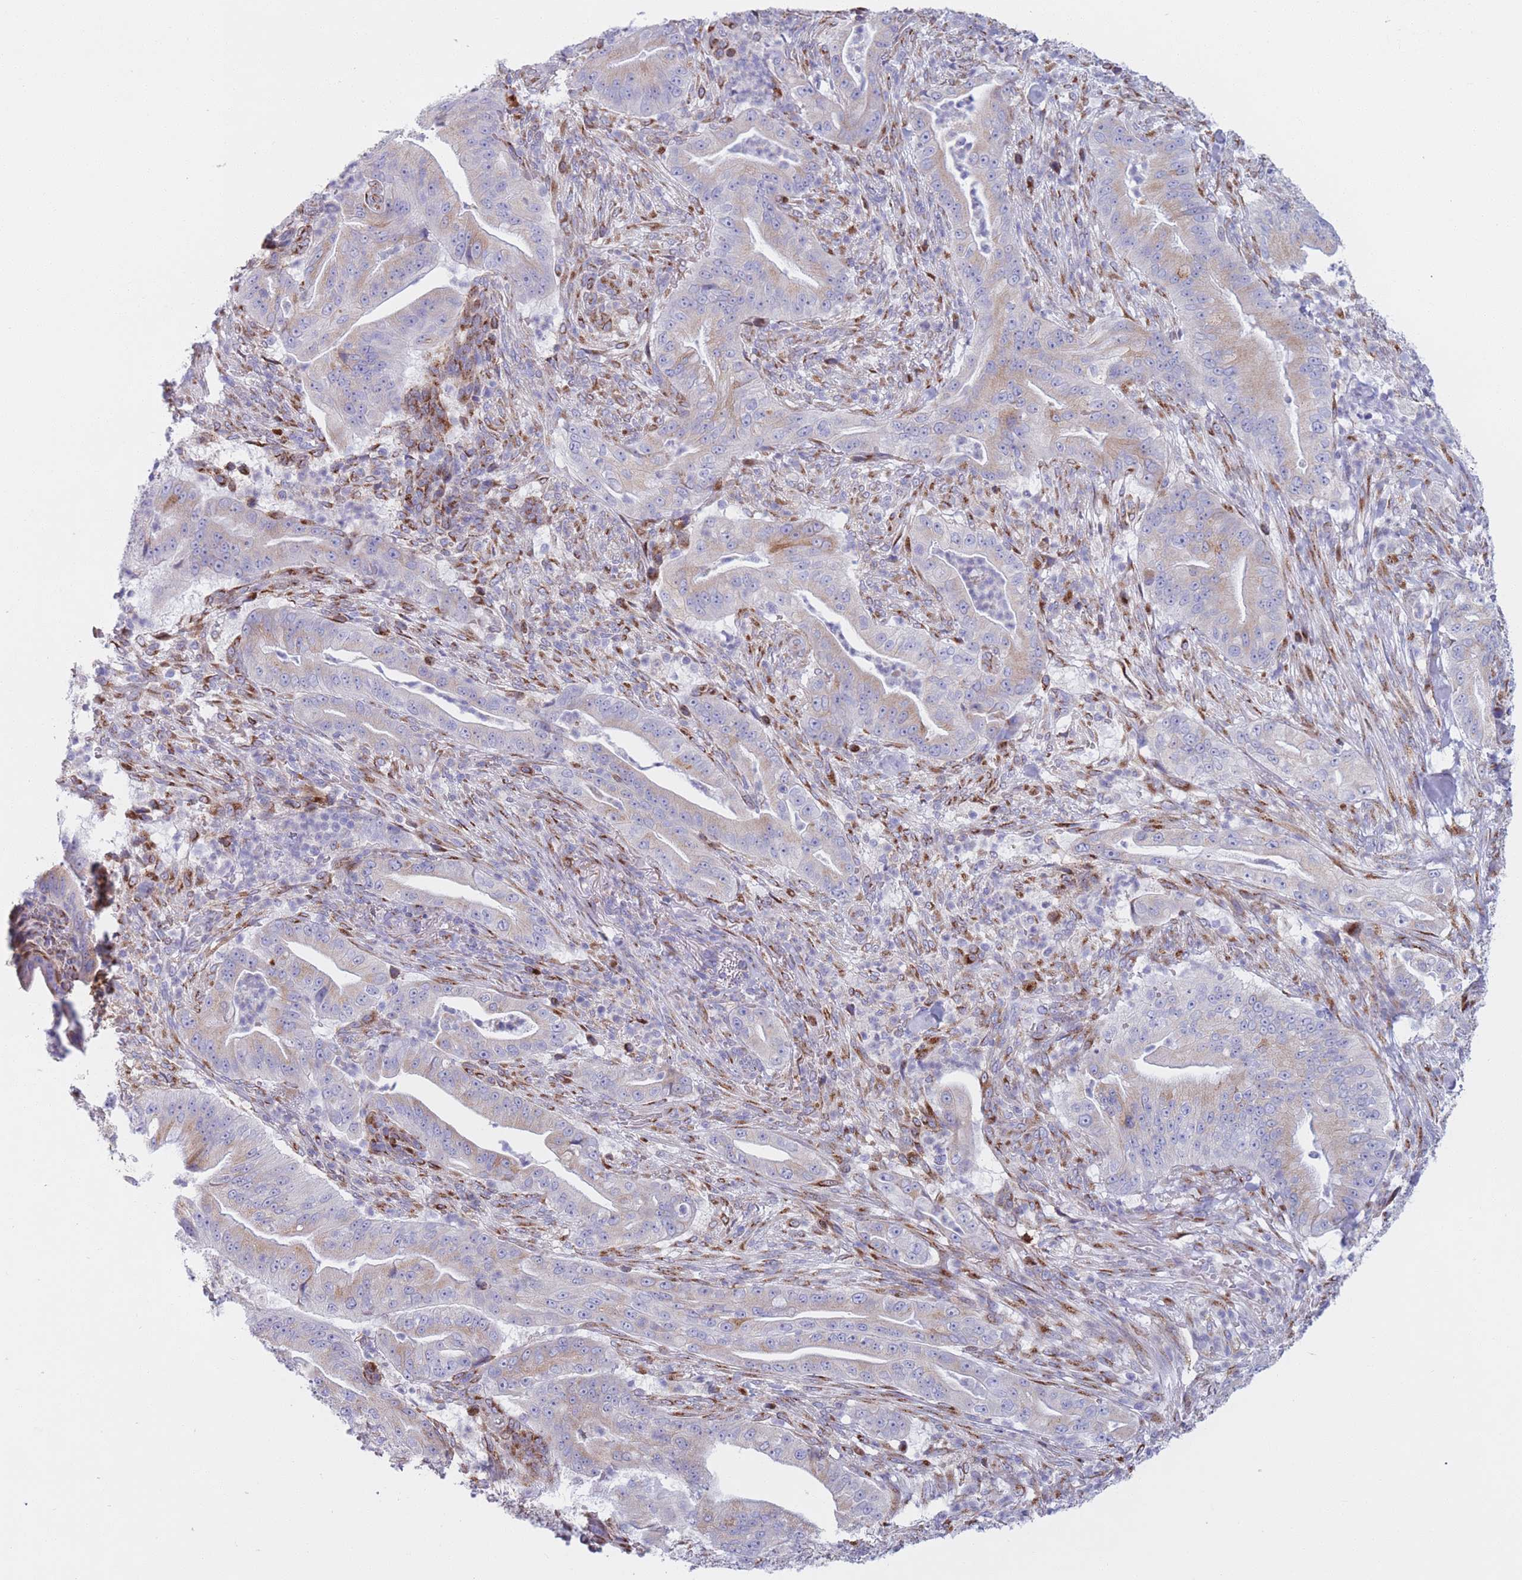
{"staining": {"intensity": "moderate", "quantity": "25%-75%", "location": "cytoplasmic/membranous"}, "tissue": "pancreatic cancer", "cell_type": "Tumor cells", "image_type": "cancer", "snomed": [{"axis": "morphology", "description": "Adenocarcinoma, NOS"}, {"axis": "topography", "description": "Pancreas"}], "caption": "This image displays adenocarcinoma (pancreatic) stained with immunohistochemistry to label a protein in brown. The cytoplasmic/membranous of tumor cells show moderate positivity for the protein. Nuclei are counter-stained blue.", "gene": "MRPL30", "patient": {"sex": "male", "age": 71}}